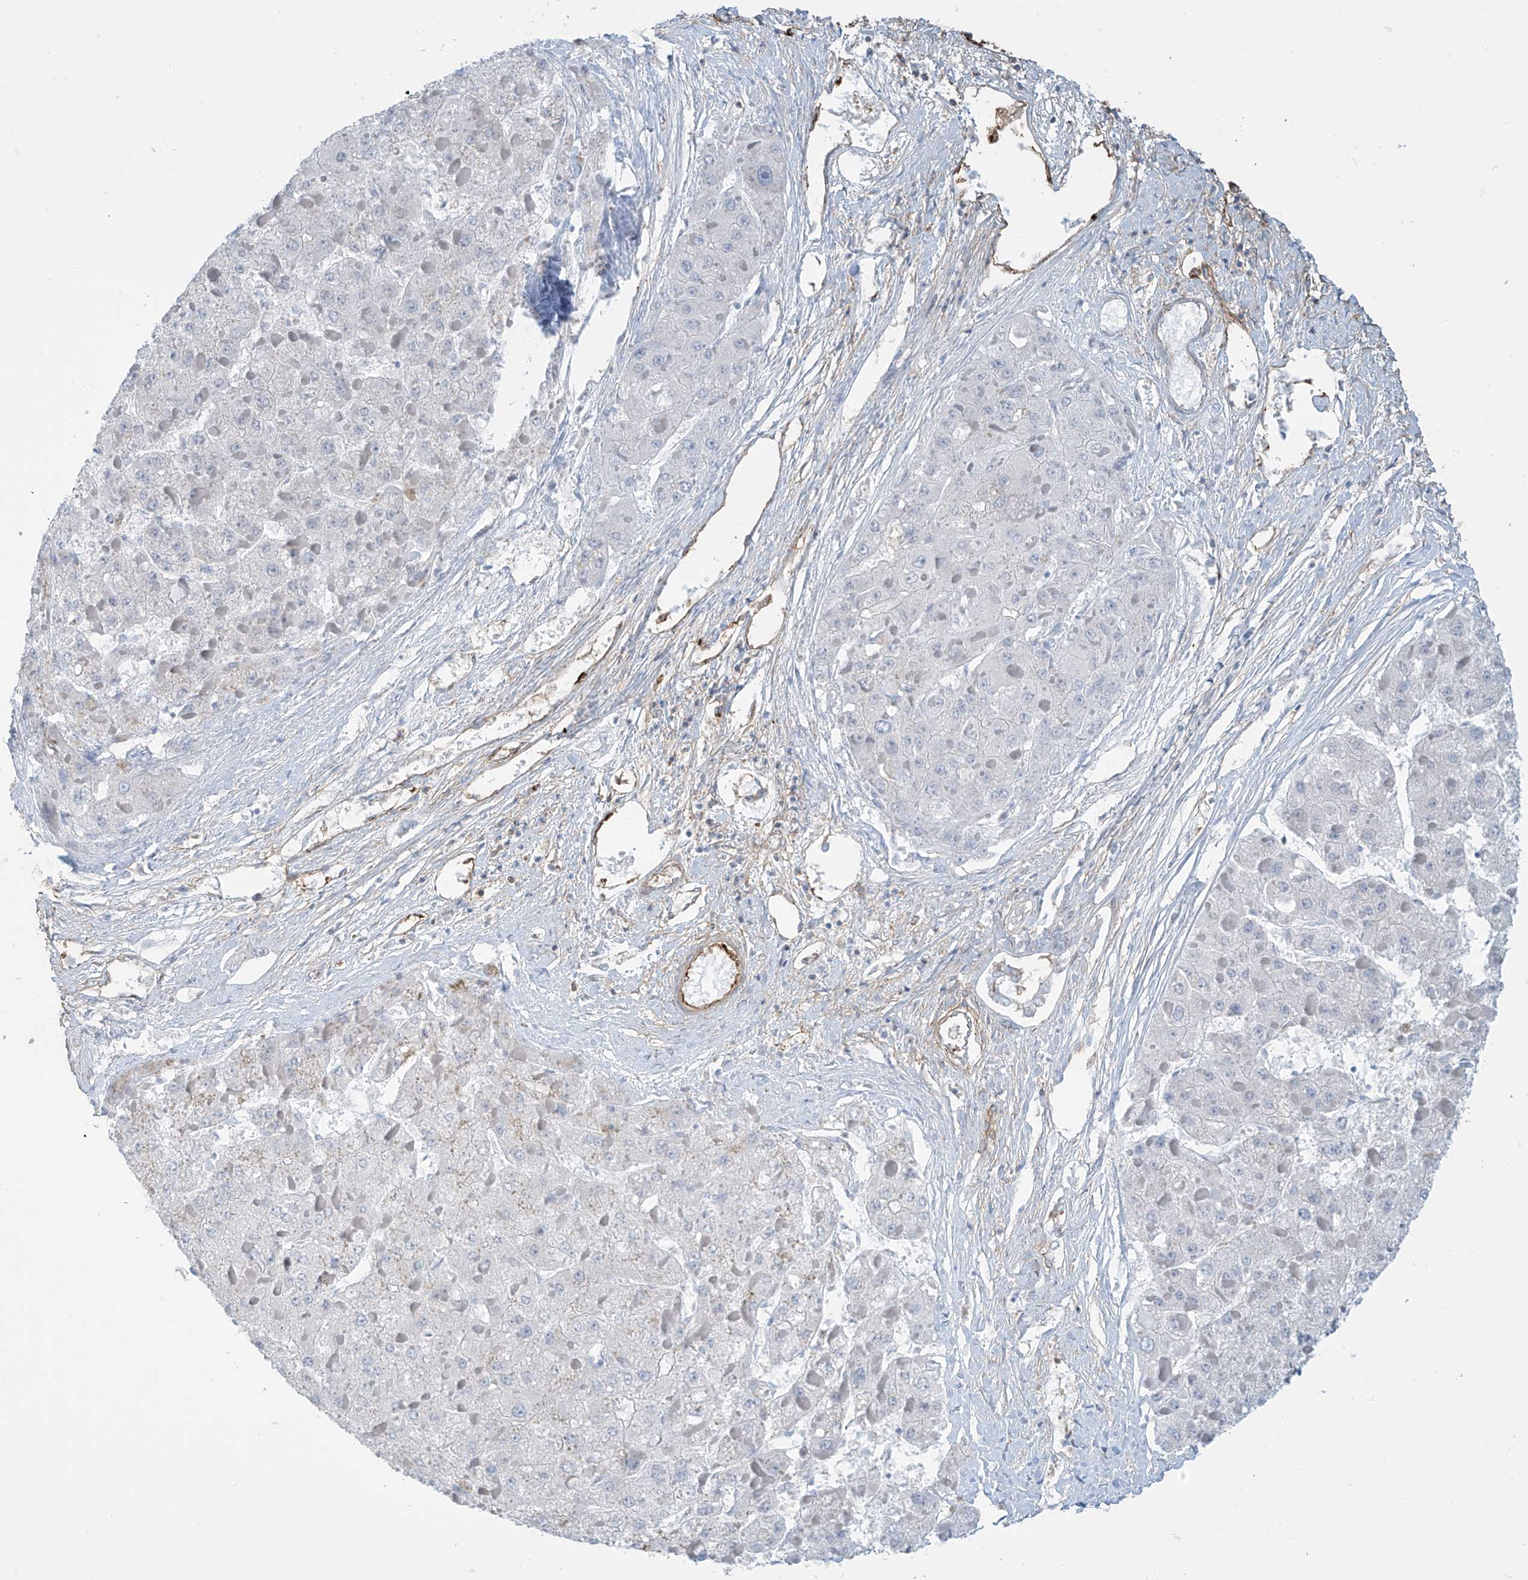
{"staining": {"intensity": "negative", "quantity": "none", "location": "none"}, "tissue": "liver cancer", "cell_type": "Tumor cells", "image_type": "cancer", "snomed": [{"axis": "morphology", "description": "Carcinoma, Hepatocellular, NOS"}, {"axis": "topography", "description": "Liver"}], "caption": "This is an immunohistochemistry (IHC) histopathology image of human liver hepatocellular carcinoma. There is no staining in tumor cells.", "gene": "ZNF846", "patient": {"sex": "female", "age": 73}}